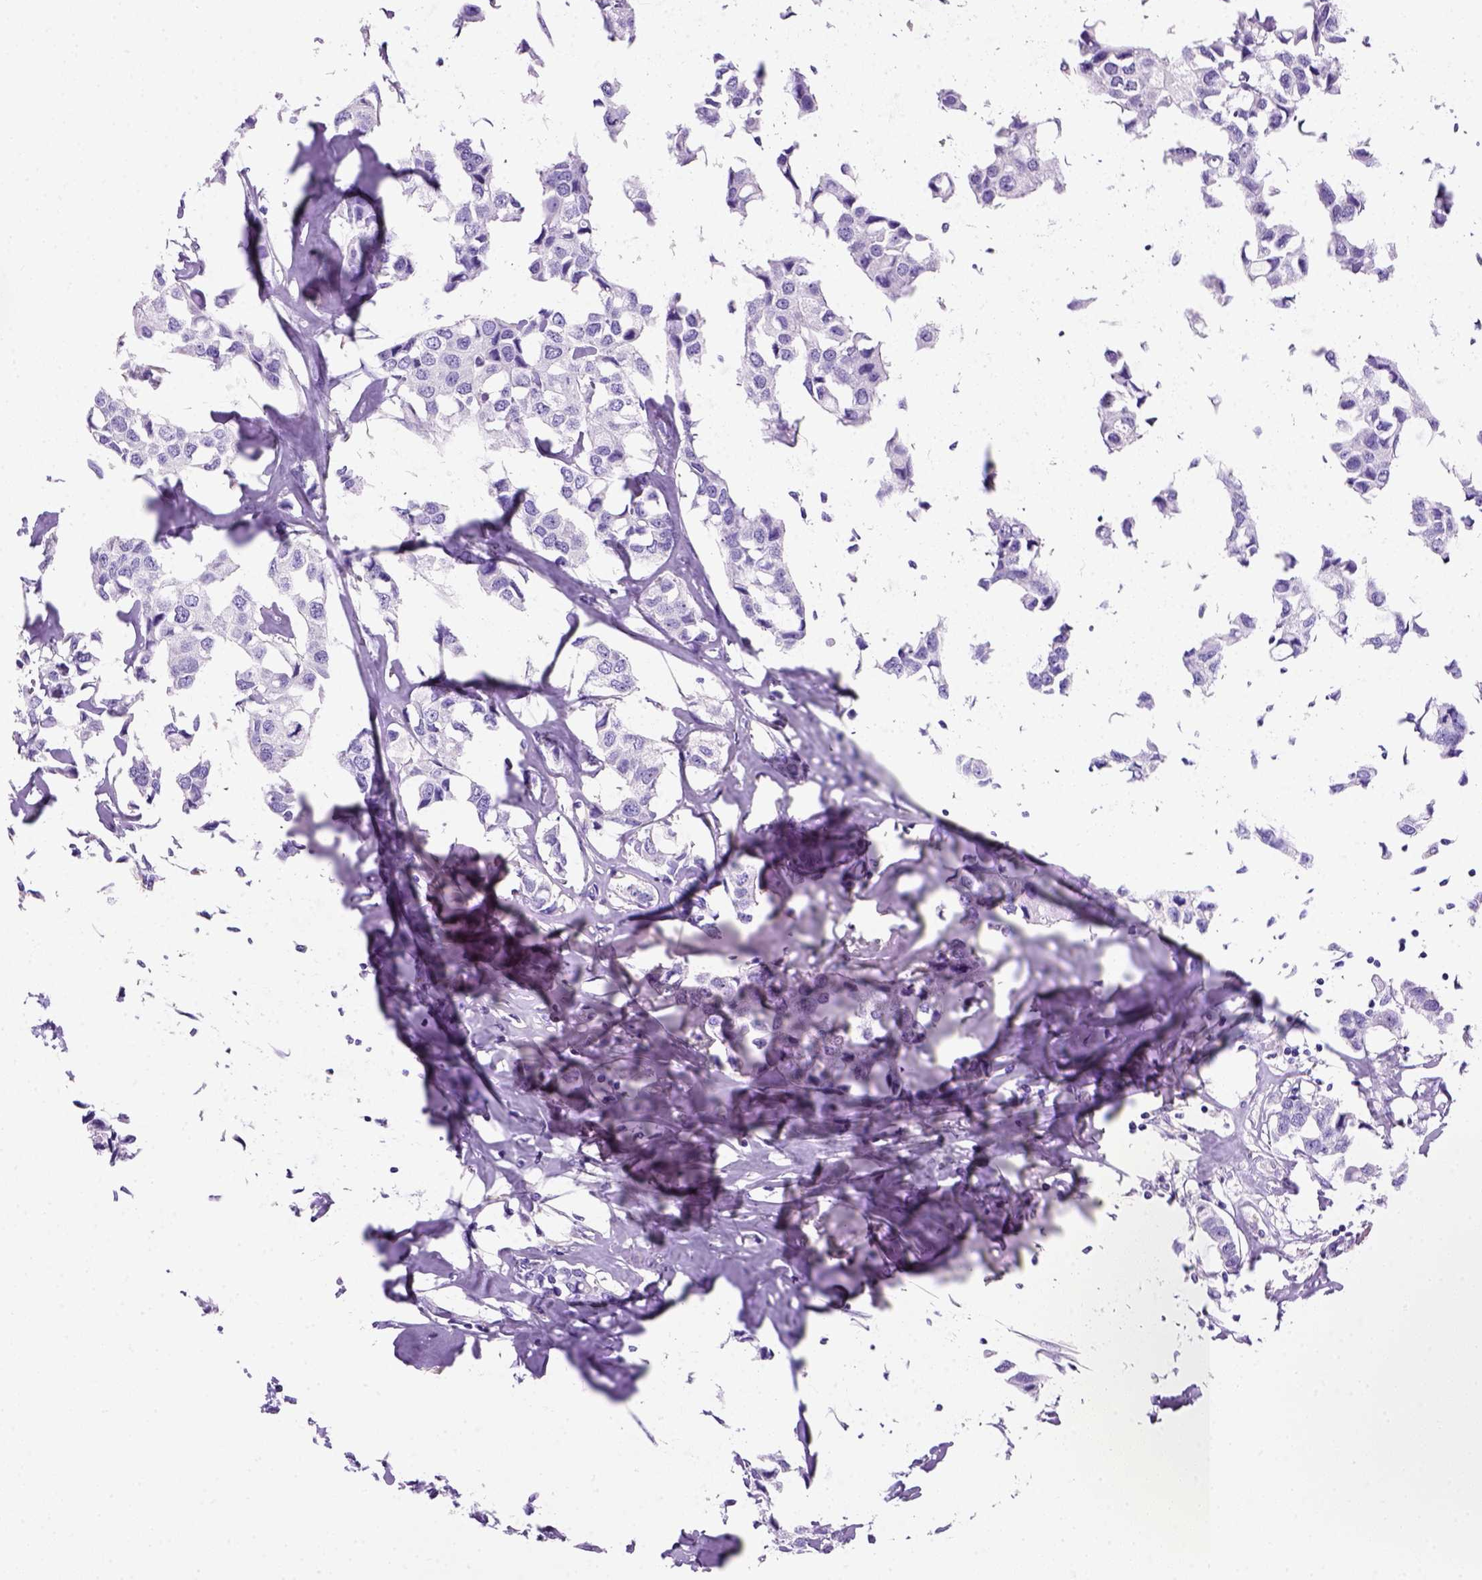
{"staining": {"intensity": "negative", "quantity": "none", "location": "none"}, "tissue": "breast cancer", "cell_type": "Tumor cells", "image_type": "cancer", "snomed": [{"axis": "morphology", "description": "Duct carcinoma"}, {"axis": "topography", "description": "Breast"}], "caption": "Breast cancer was stained to show a protein in brown. There is no significant positivity in tumor cells.", "gene": "ARHGEF33", "patient": {"sex": "female", "age": 80}}